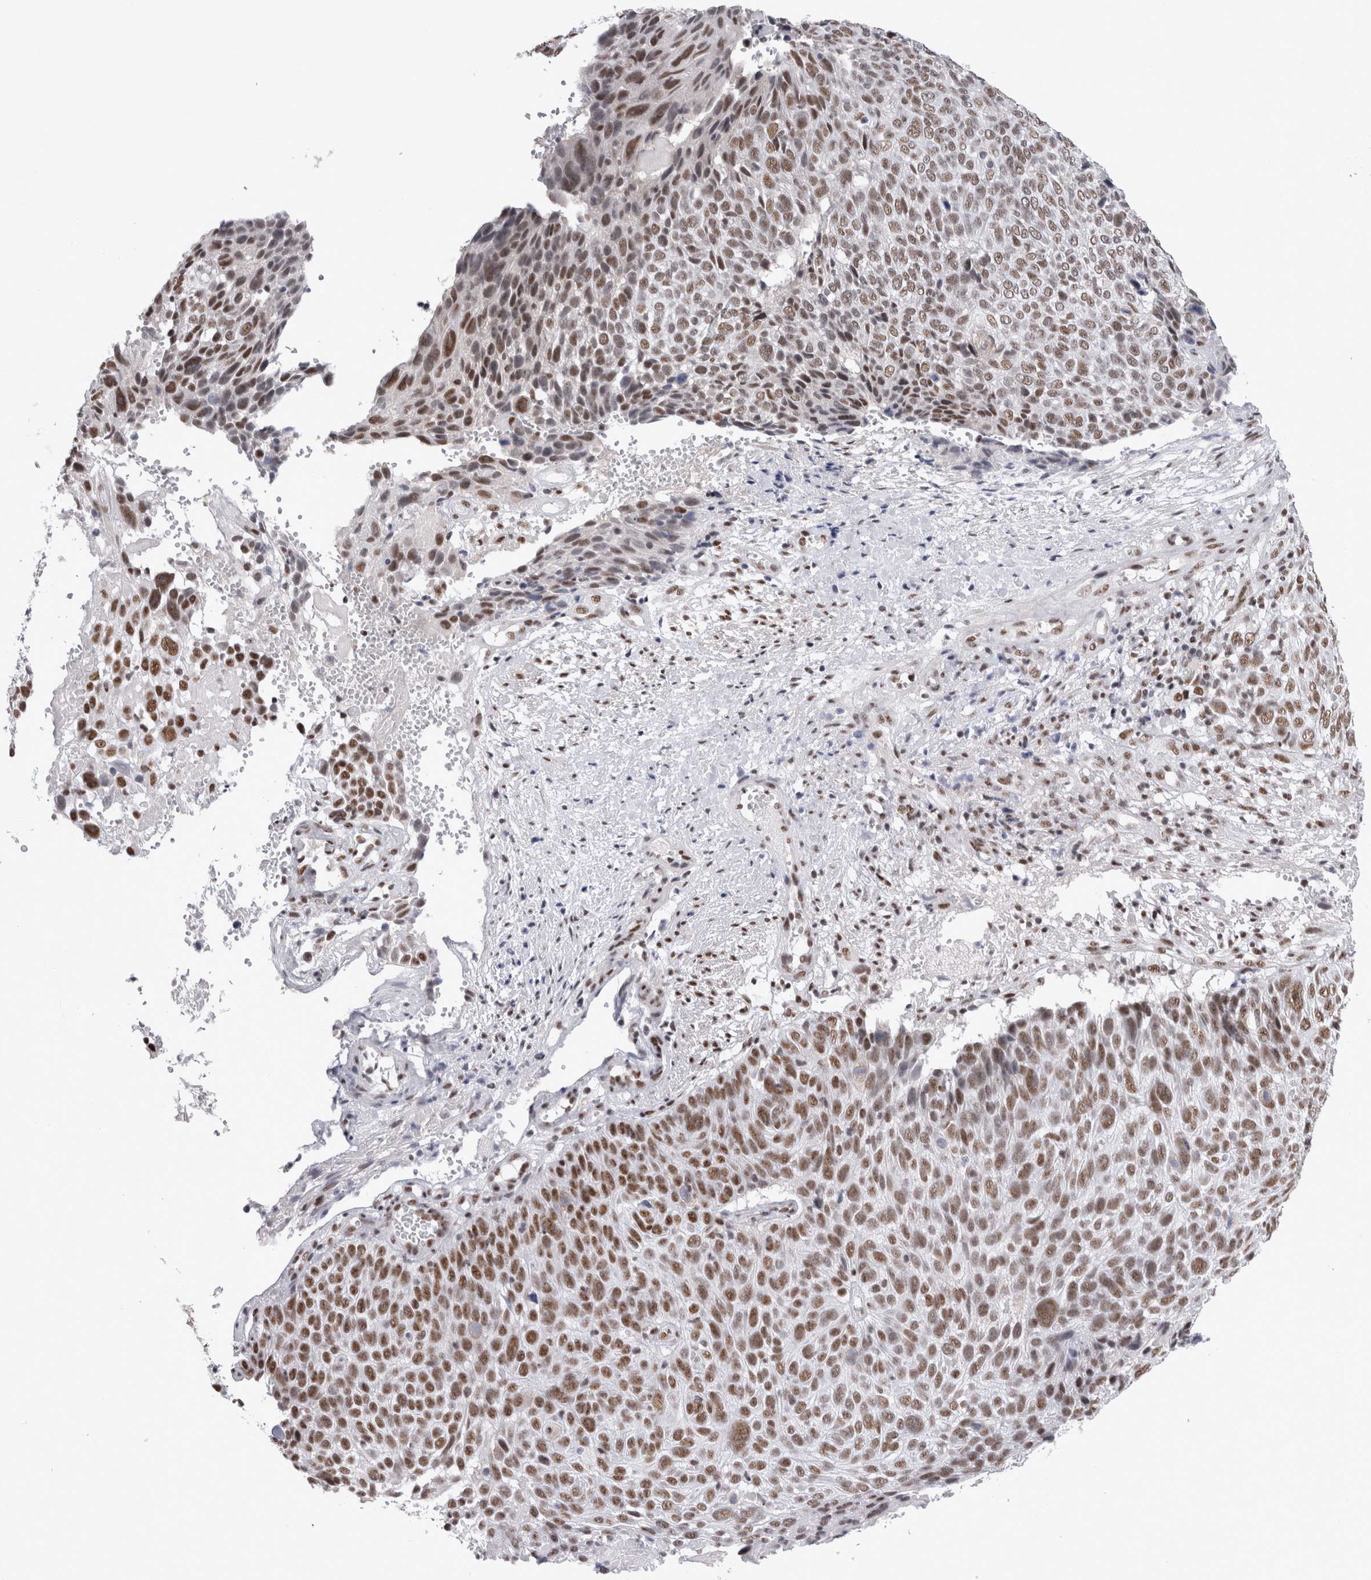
{"staining": {"intensity": "strong", "quantity": ">75%", "location": "nuclear"}, "tissue": "cervical cancer", "cell_type": "Tumor cells", "image_type": "cancer", "snomed": [{"axis": "morphology", "description": "Squamous cell carcinoma, NOS"}, {"axis": "topography", "description": "Cervix"}], "caption": "A micrograph showing strong nuclear staining in approximately >75% of tumor cells in cervical squamous cell carcinoma, as visualized by brown immunohistochemical staining.", "gene": "API5", "patient": {"sex": "female", "age": 74}}